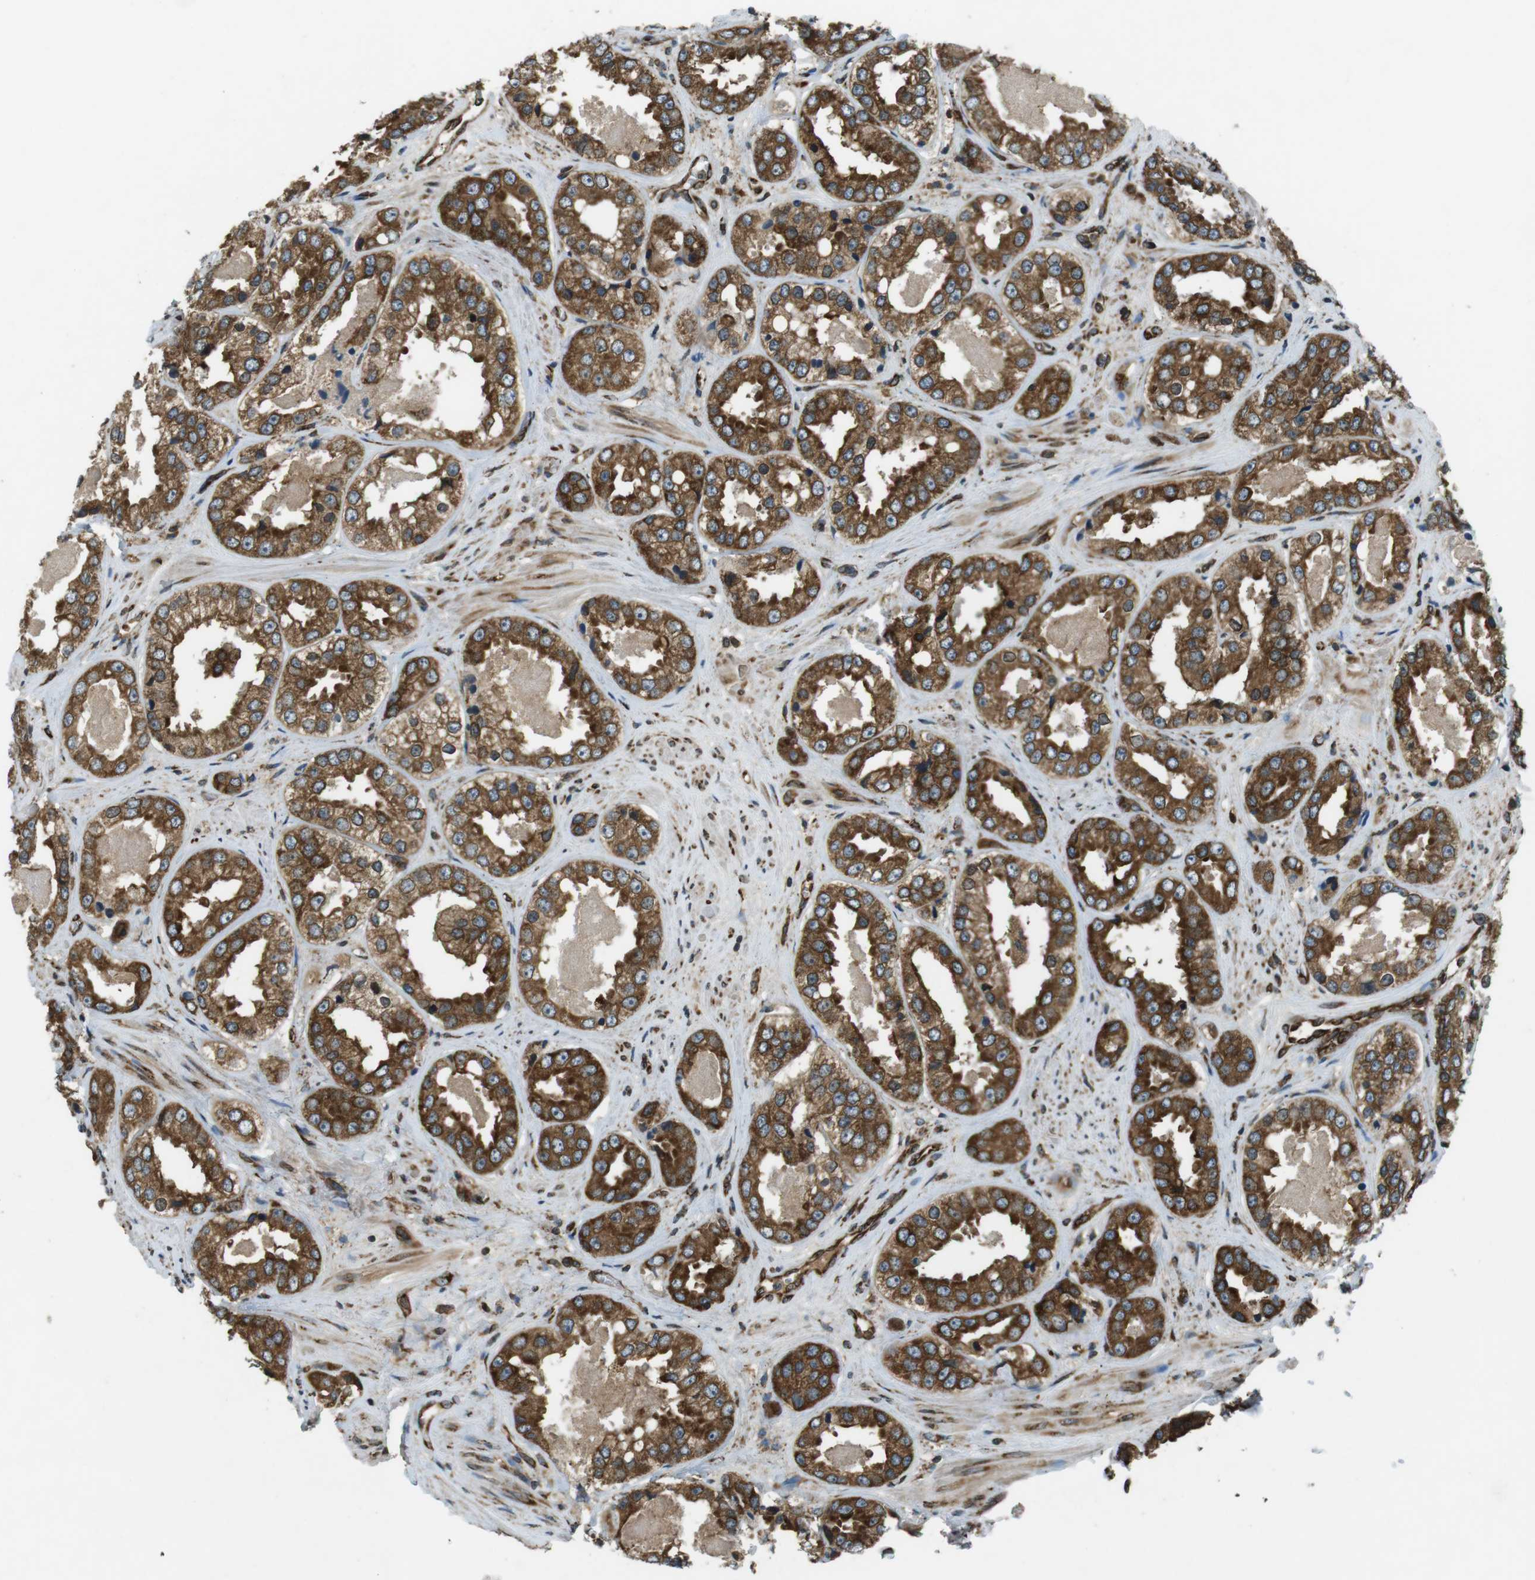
{"staining": {"intensity": "strong", "quantity": ">75%", "location": "cytoplasmic/membranous"}, "tissue": "prostate cancer", "cell_type": "Tumor cells", "image_type": "cancer", "snomed": [{"axis": "morphology", "description": "Adenocarcinoma, High grade"}, {"axis": "topography", "description": "Prostate"}], "caption": "High-power microscopy captured an IHC histopathology image of prostate cancer (adenocarcinoma (high-grade)), revealing strong cytoplasmic/membranous positivity in approximately >75% of tumor cells.", "gene": "KTN1", "patient": {"sex": "male", "age": 61}}